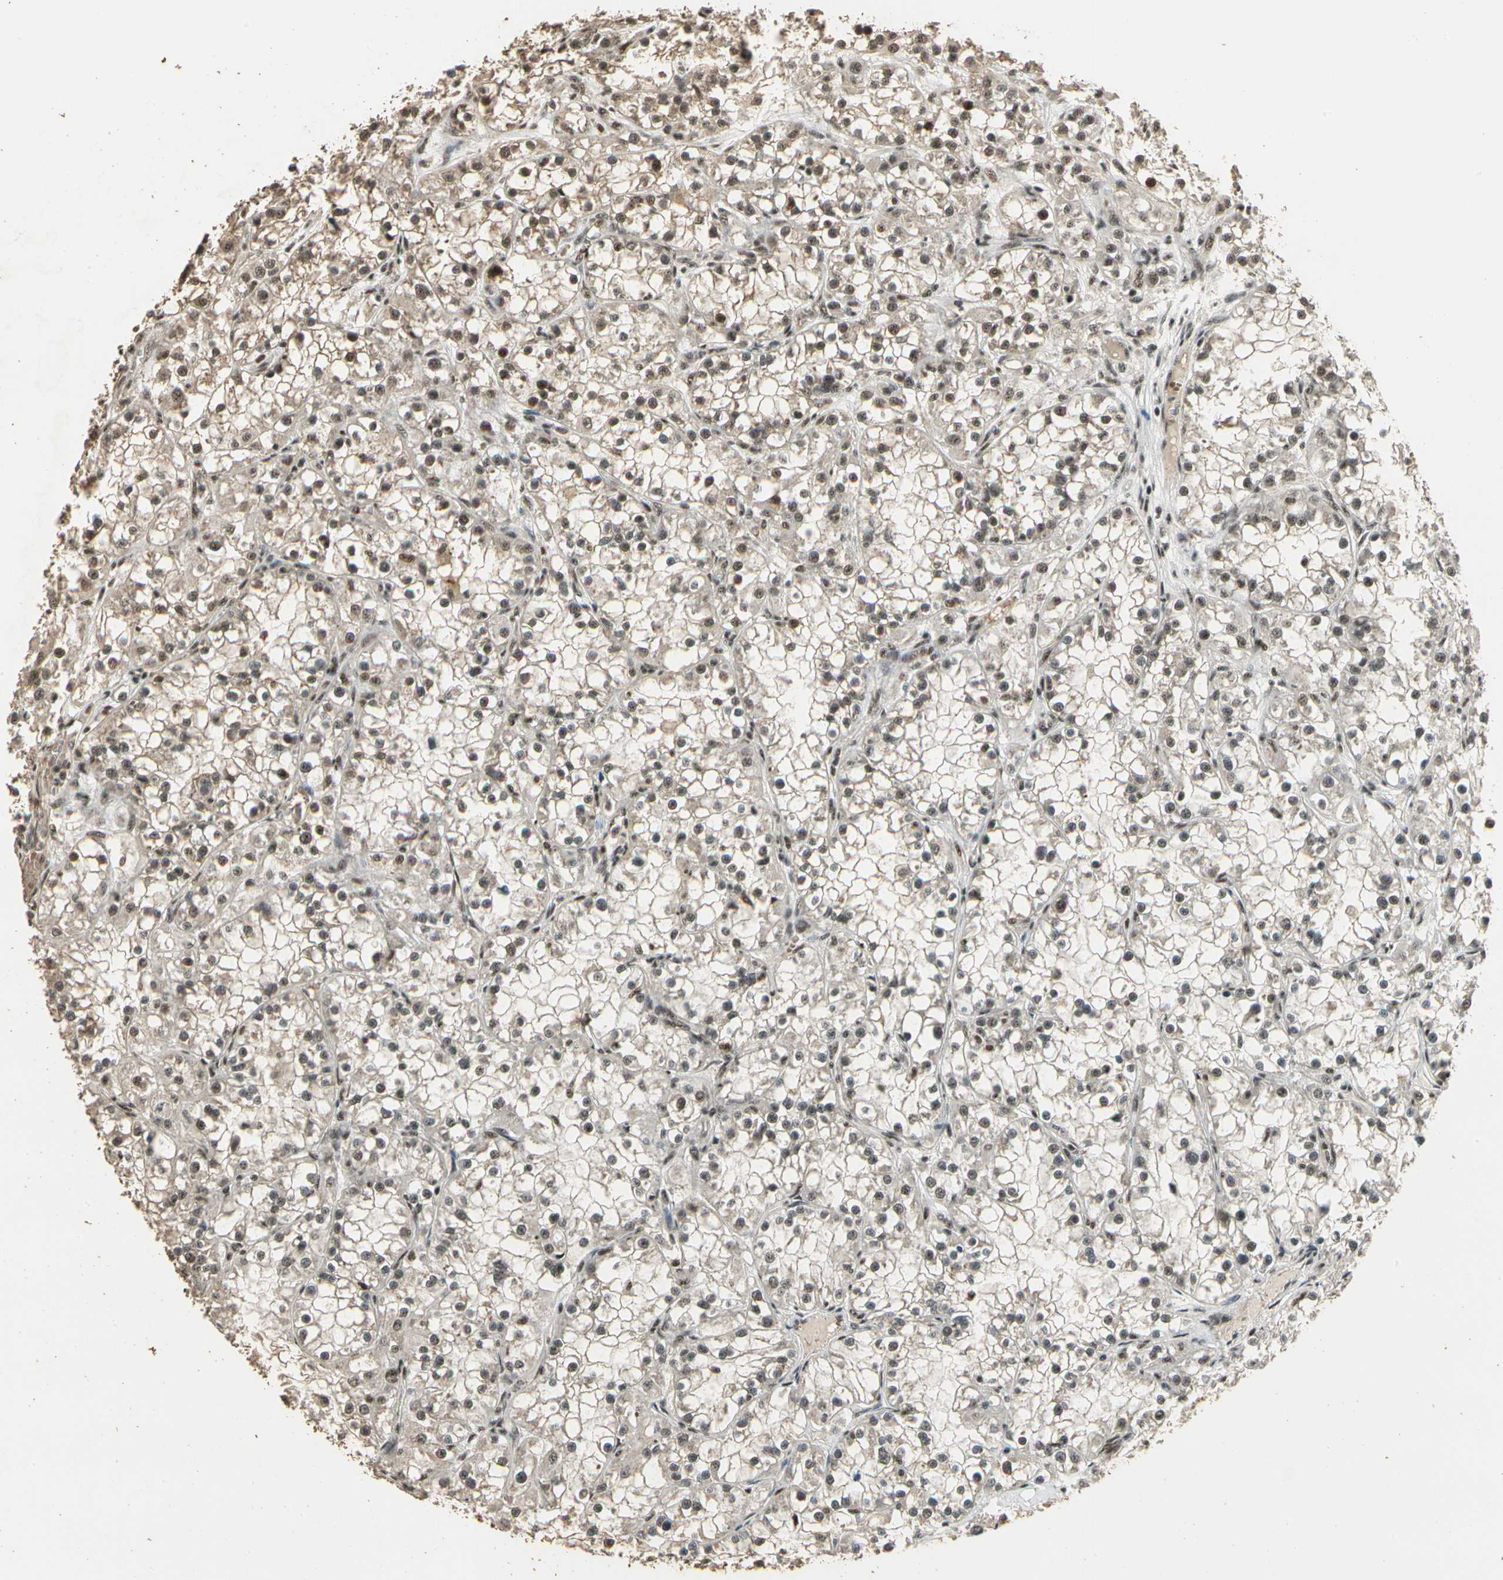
{"staining": {"intensity": "moderate", "quantity": ">75%", "location": "nuclear"}, "tissue": "renal cancer", "cell_type": "Tumor cells", "image_type": "cancer", "snomed": [{"axis": "morphology", "description": "Adenocarcinoma, NOS"}, {"axis": "topography", "description": "Kidney"}], "caption": "Human renal cancer stained with a brown dye reveals moderate nuclear positive expression in about >75% of tumor cells.", "gene": "RBM25", "patient": {"sex": "female", "age": 52}}